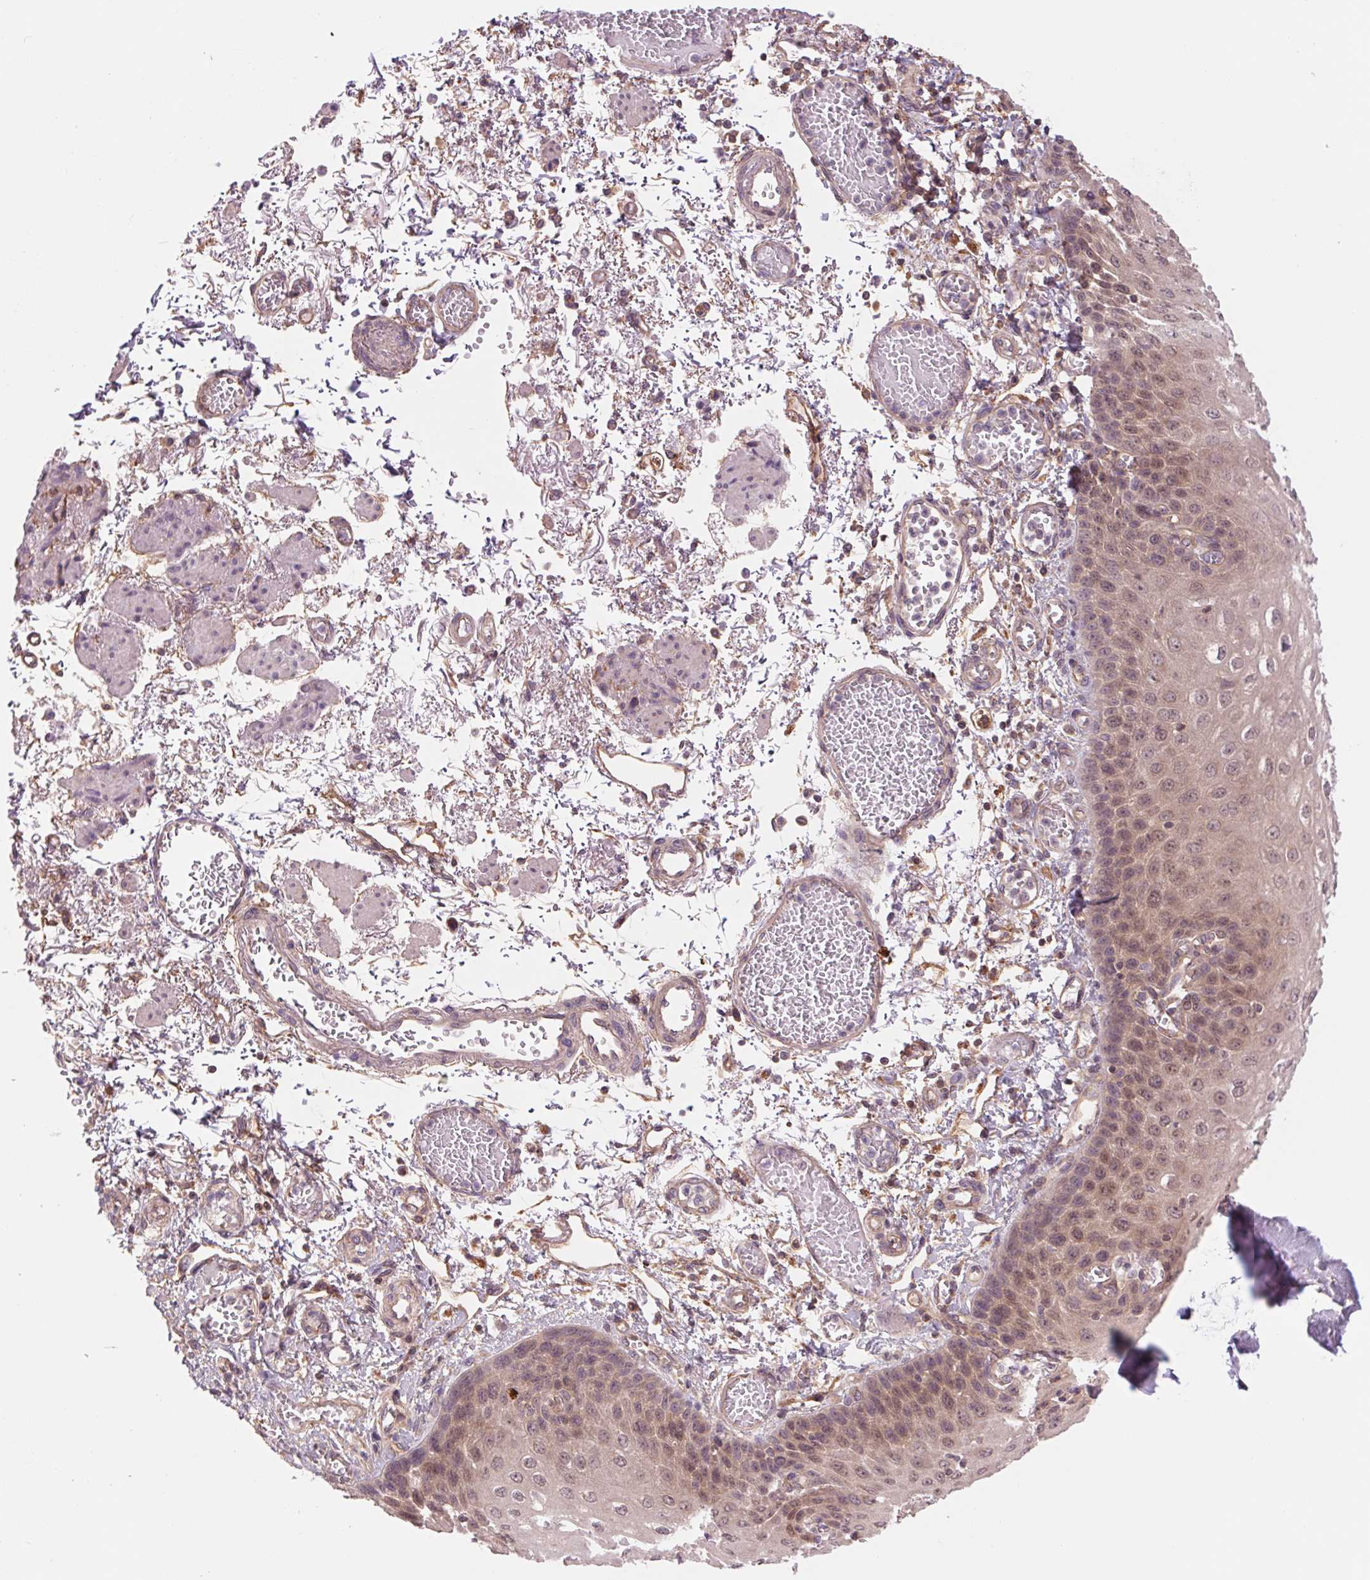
{"staining": {"intensity": "weak", "quantity": "<25%", "location": "cytoplasmic/membranous,nuclear"}, "tissue": "esophagus", "cell_type": "Squamous epithelial cells", "image_type": "normal", "snomed": [{"axis": "morphology", "description": "Normal tissue, NOS"}, {"axis": "morphology", "description": "Adenocarcinoma, NOS"}, {"axis": "topography", "description": "Esophagus"}], "caption": "Immunohistochemistry image of normal esophagus stained for a protein (brown), which displays no positivity in squamous epithelial cells.", "gene": "SH3RF2", "patient": {"sex": "male", "age": 81}}